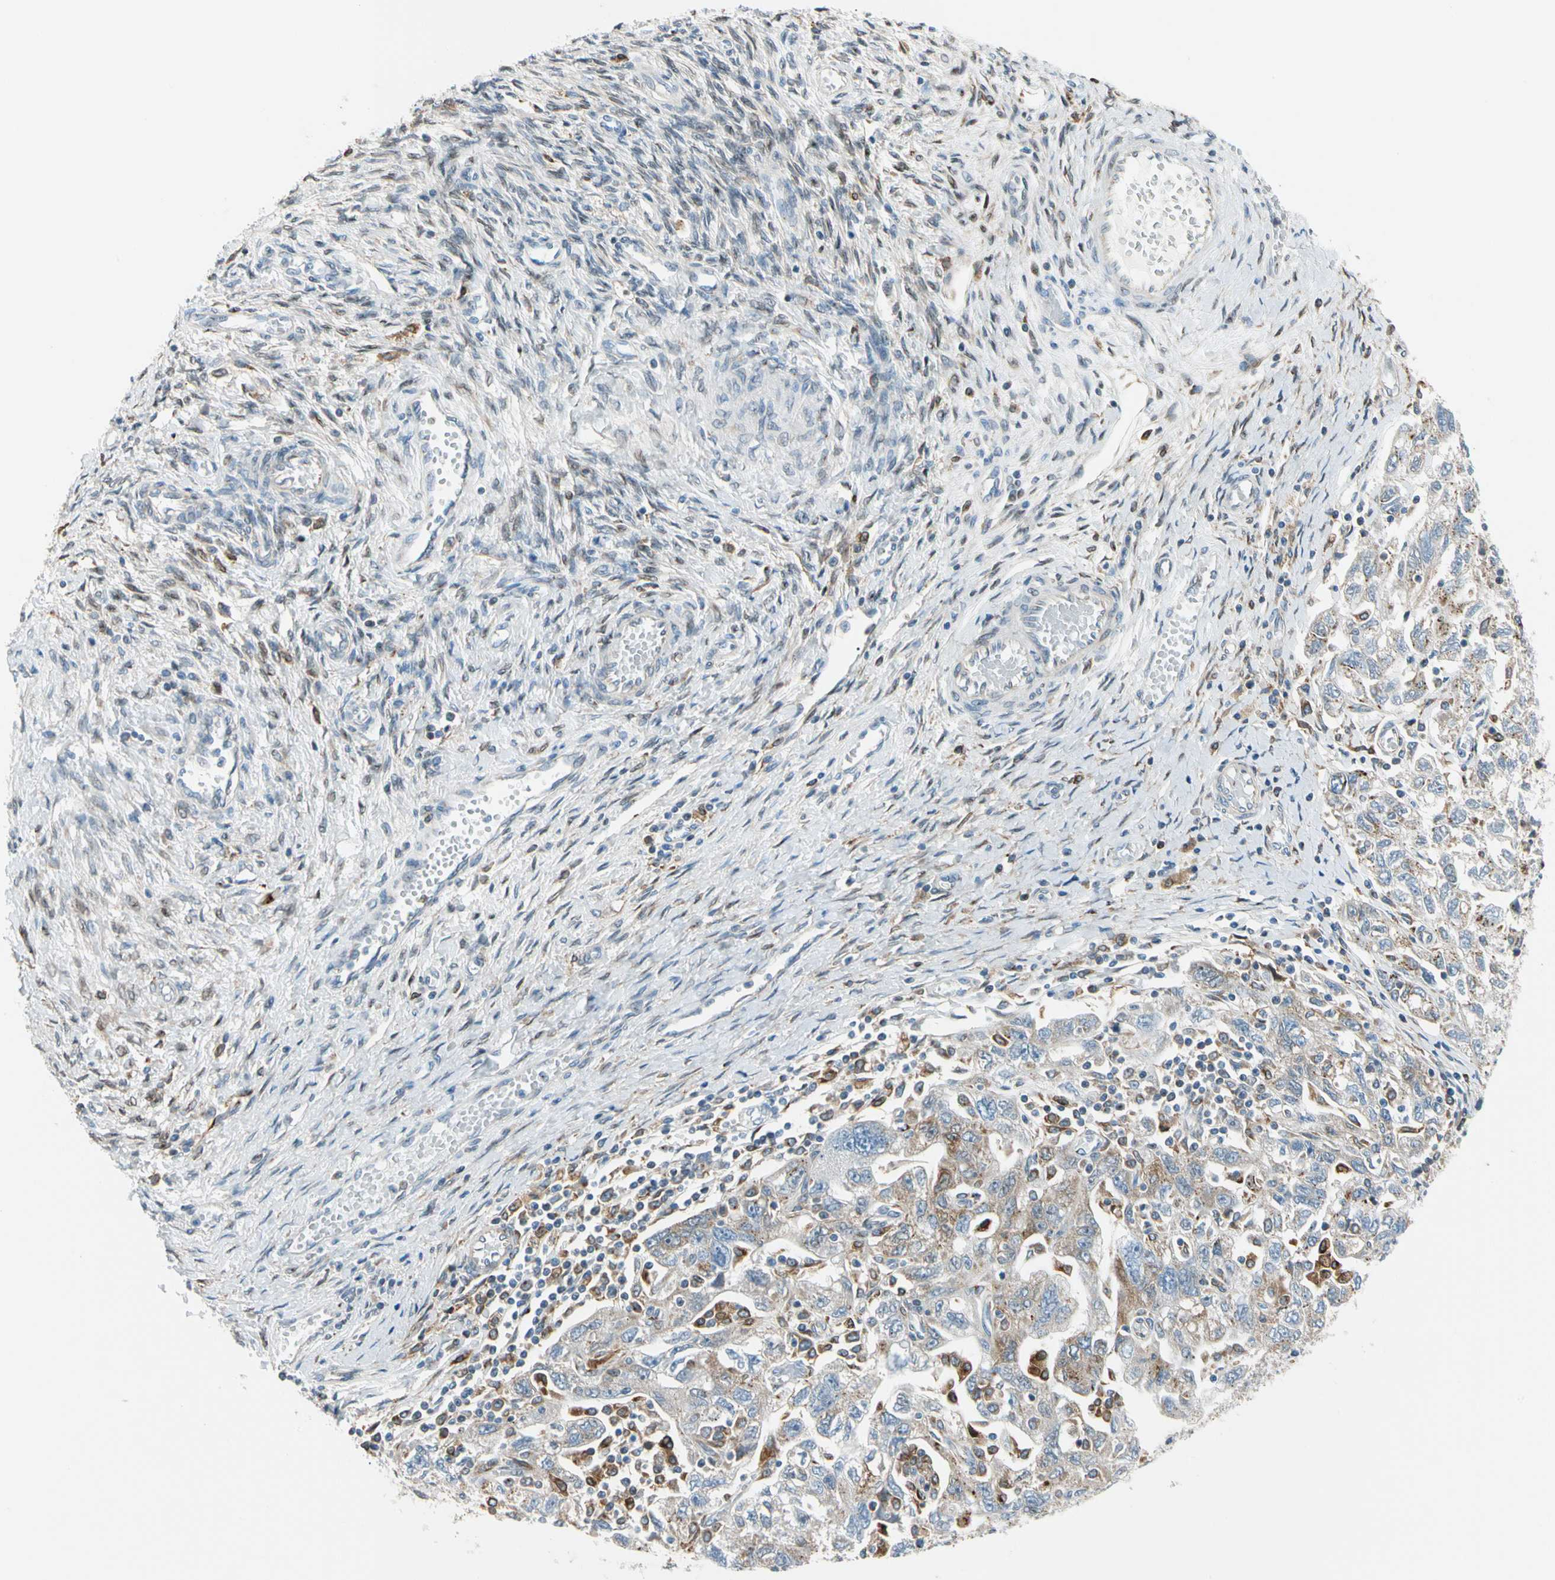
{"staining": {"intensity": "moderate", "quantity": "<25%", "location": "cytoplasmic/membranous"}, "tissue": "ovarian cancer", "cell_type": "Tumor cells", "image_type": "cancer", "snomed": [{"axis": "morphology", "description": "Carcinoma, NOS"}, {"axis": "morphology", "description": "Cystadenocarcinoma, serous, NOS"}, {"axis": "topography", "description": "Ovary"}], "caption": "IHC staining of ovarian cancer, which reveals low levels of moderate cytoplasmic/membranous expression in approximately <25% of tumor cells indicating moderate cytoplasmic/membranous protein expression. The staining was performed using DAB (brown) for protein detection and nuclei were counterstained in hematoxylin (blue).", "gene": "NUCB1", "patient": {"sex": "female", "age": 69}}